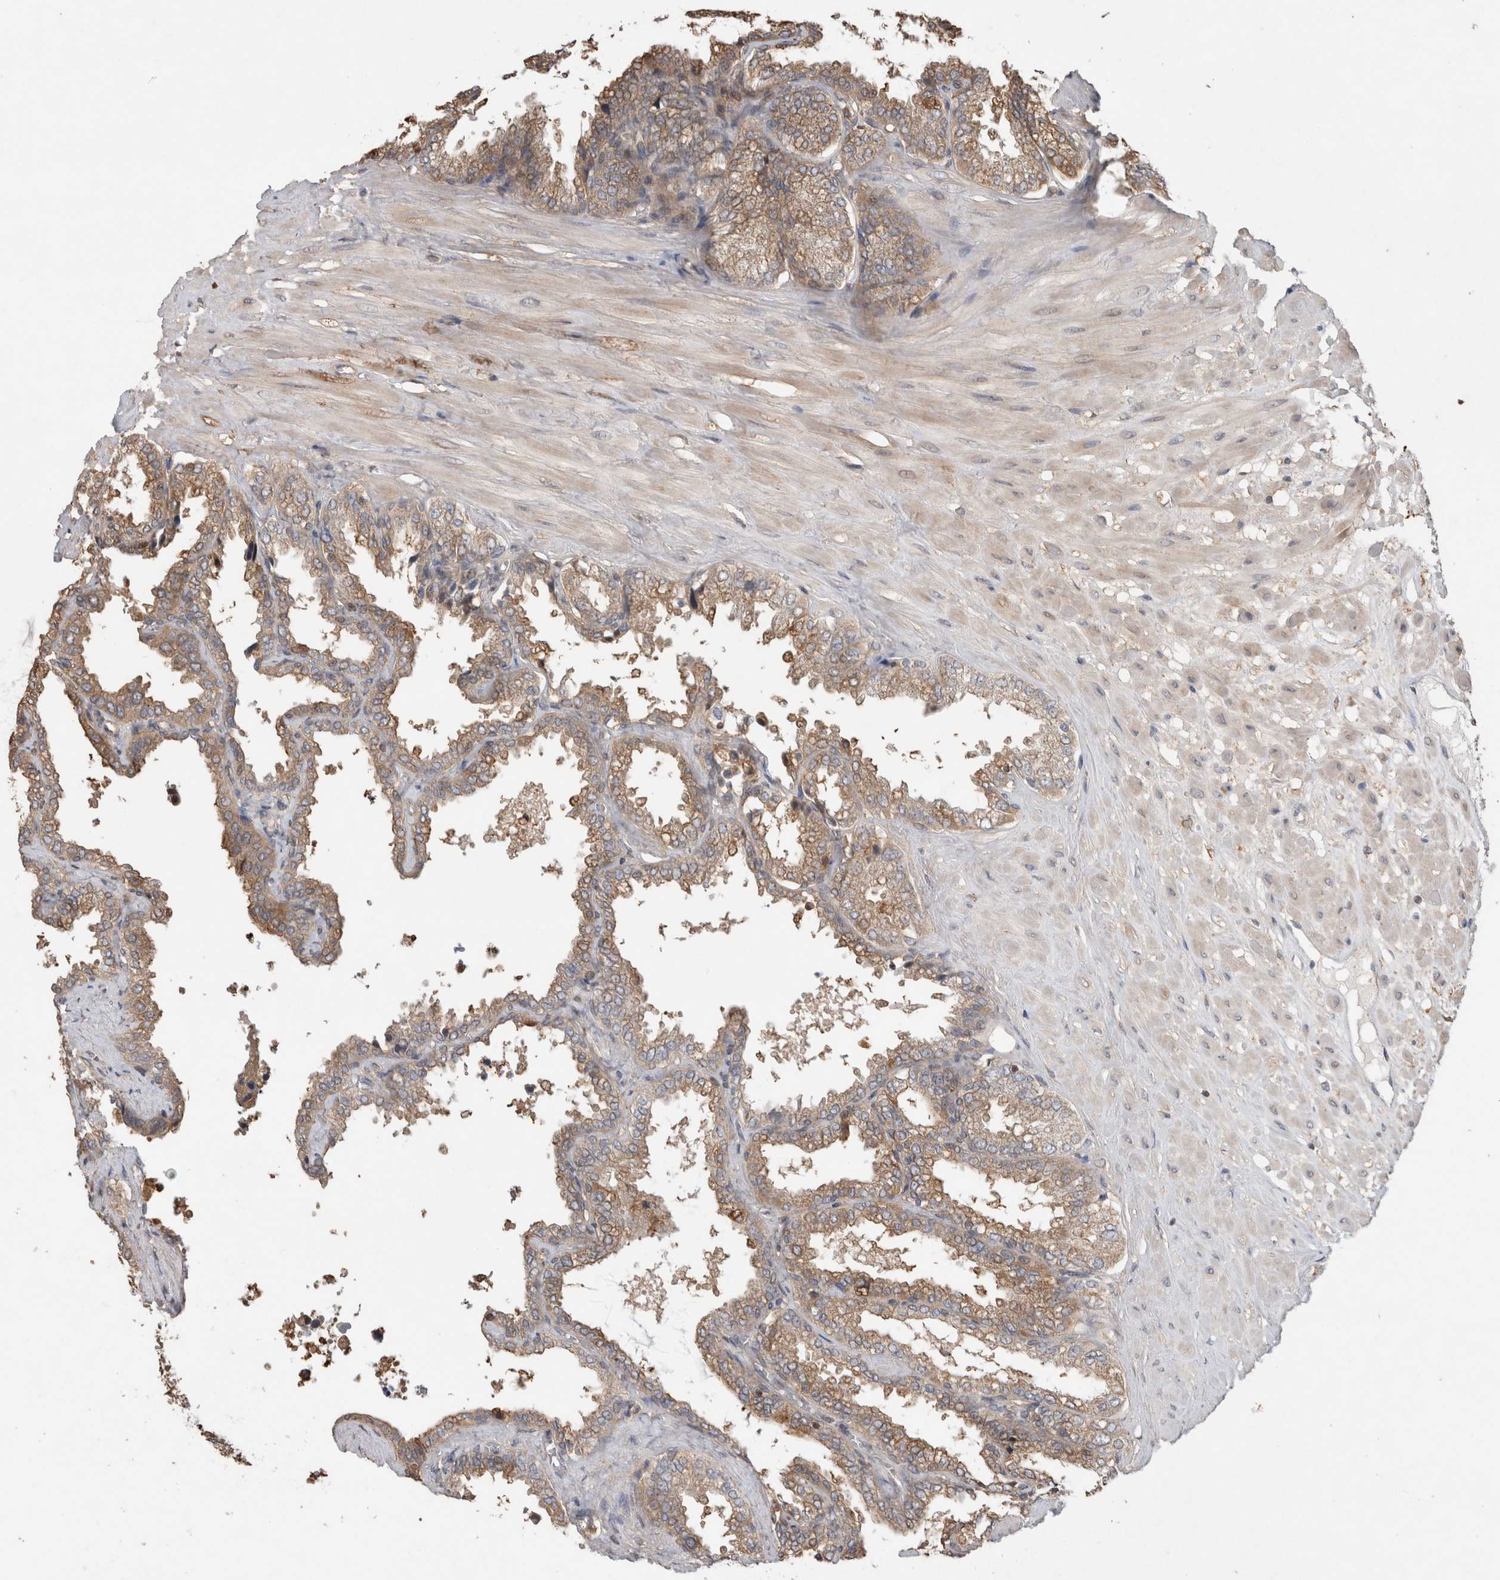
{"staining": {"intensity": "moderate", "quantity": ">75%", "location": "cytoplasmic/membranous"}, "tissue": "seminal vesicle", "cell_type": "Glandular cells", "image_type": "normal", "snomed": [{"axis": "morphology", "description": "Normal tissue, NOS"}, {"axis": "topography", "description": "Seminal veicle"}], "caption": "Seminal vesicle stained for a protein (brown) shows moderate cytoplasmic/membranous positive expression in approximately >75% of glandular cells.", "gene": "TRIM5", "patient": {"sex": "male", "age": 46}}